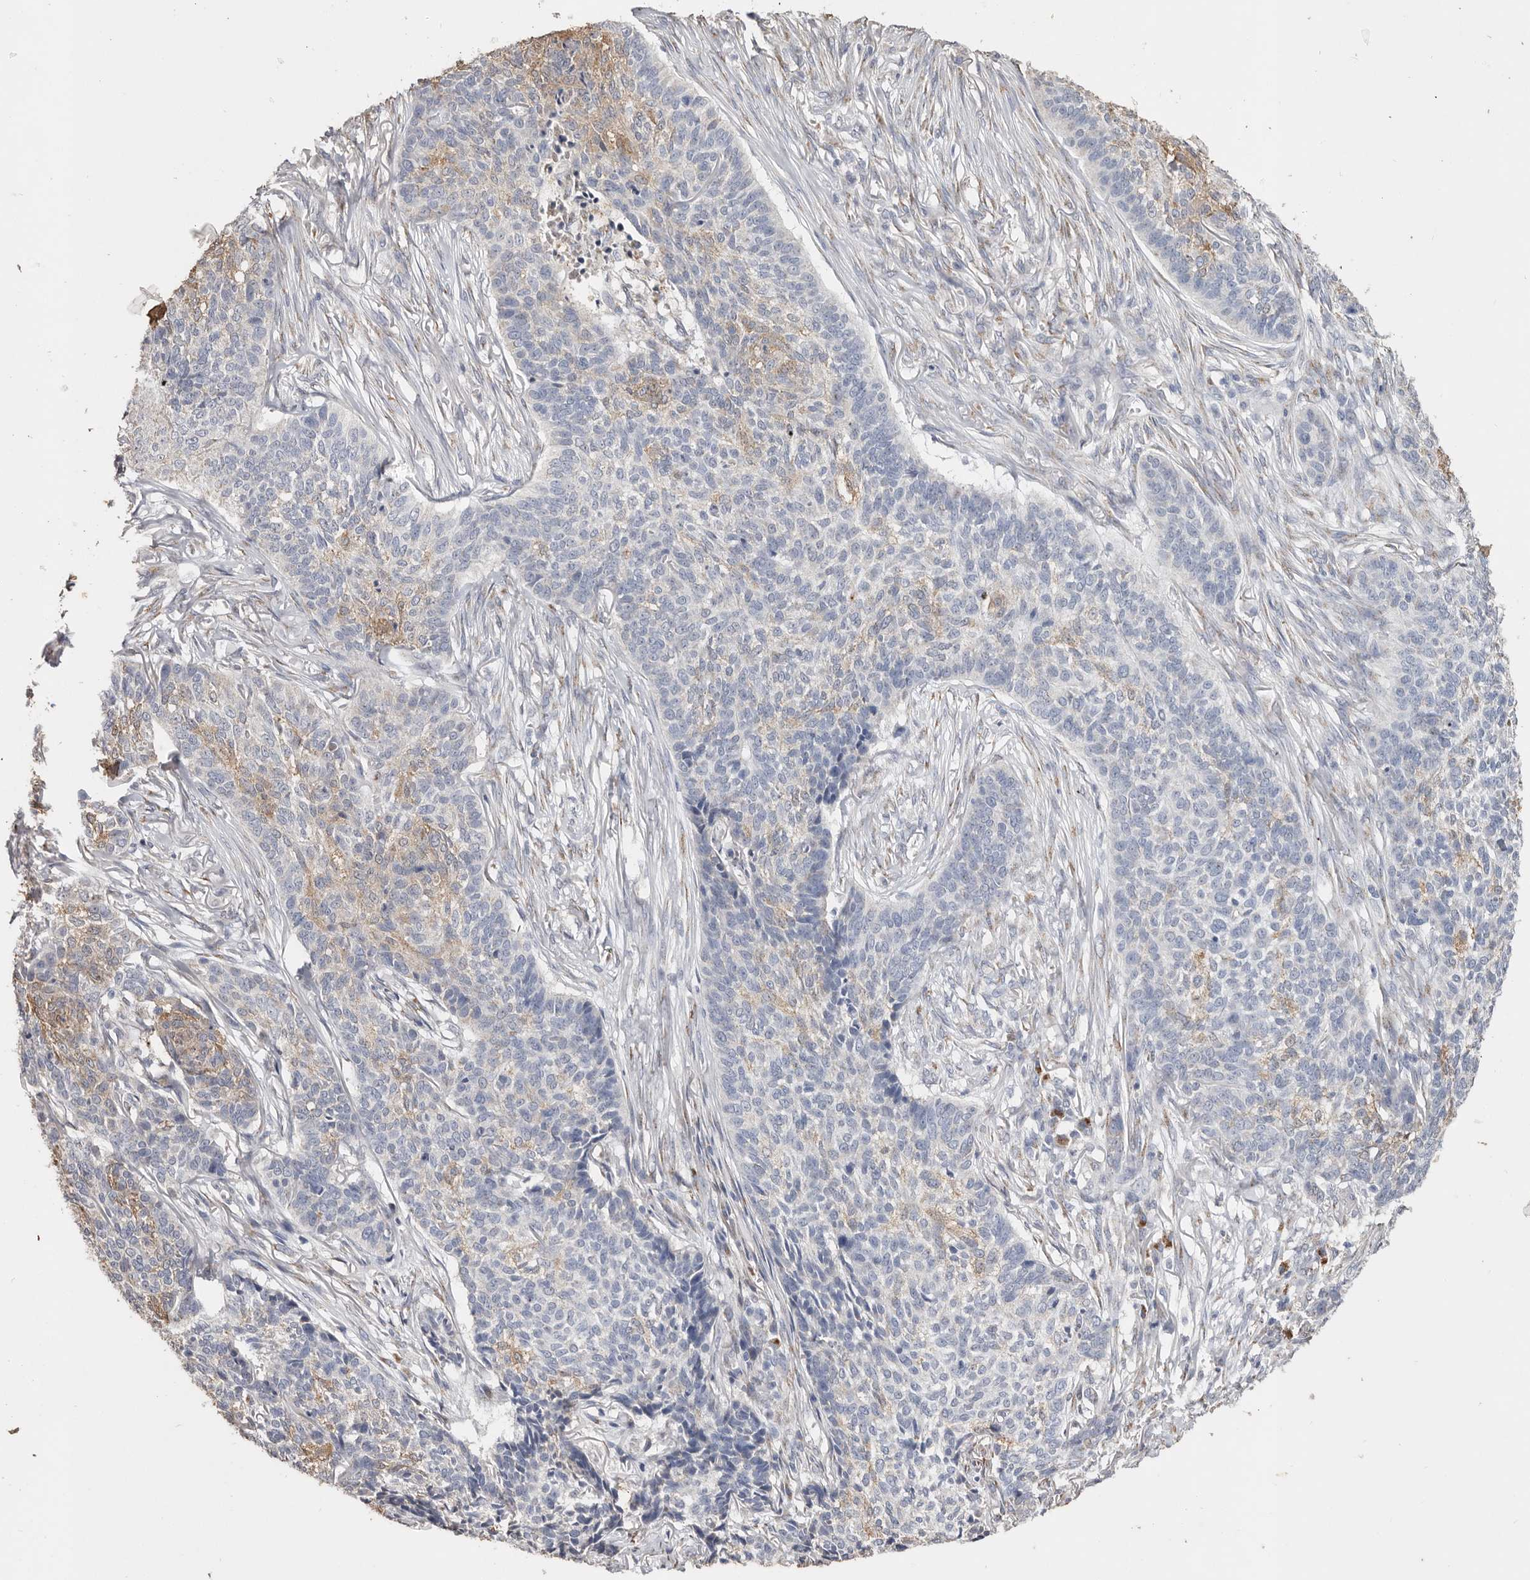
{"staining": {"intensity": "weak", "quantity": "<25%", "location": "cytoplasmic/membranous"}, "tissue": "skin cancer", "cell_type": "Tumor cells", "image_type": "cancer", "snomed": [{"axis": "morphology", "description": "Basal cell carcinoma"}, {"axis": "topography", "description": "Skin"}], "caption": "High power microscopy micrograph of an IHC micrograph of basal cell carcinoma (skin), revealing no significant staining in tumor cells.", "gene": "LGALS7B", "patient": {"sex": "male", "age": 85}}